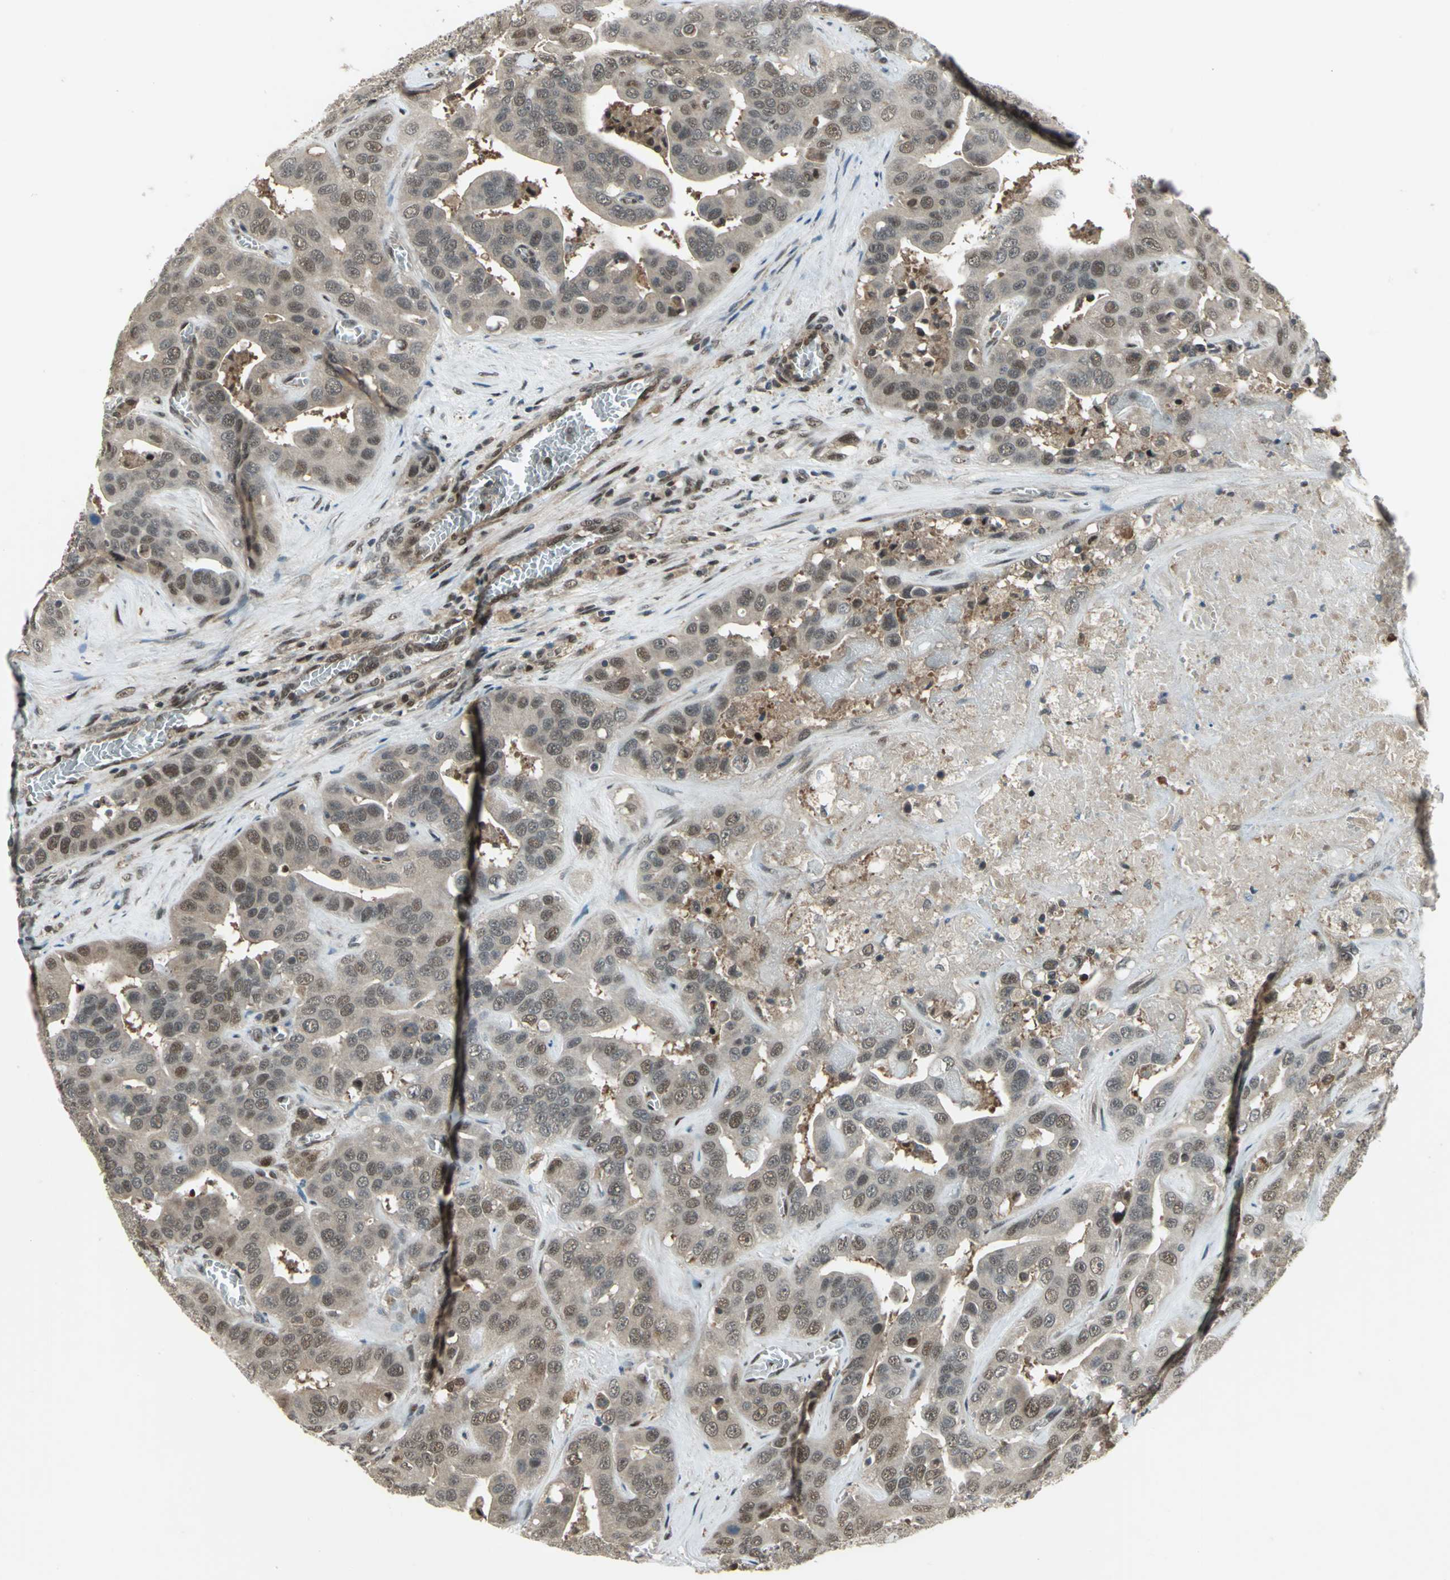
{"staining": {"intensity": "weak", "quantity": "25%-75%", "location": "cytoplasmic/membranous,nuclear"}, "tissue": "liver cancer", "cell_type": "Tumor cells", "image_type": "cancer", "snomed": [{"axis": "morphology", "description": "Cholangiocarcinoma"}, {"axis": "topography", "description": "Liver"}], "caption": "Immunohistochemistry of human liver cancer (cholangiocarcinoma) demonstrates low levels of weak cytoplasmic/membranous and nuclear expression in approximately 25%-75% of tumor cells. Nuclei are stained in blue.", "gene": "COPS5", "patient": {"sex": "female", "age": 52}}